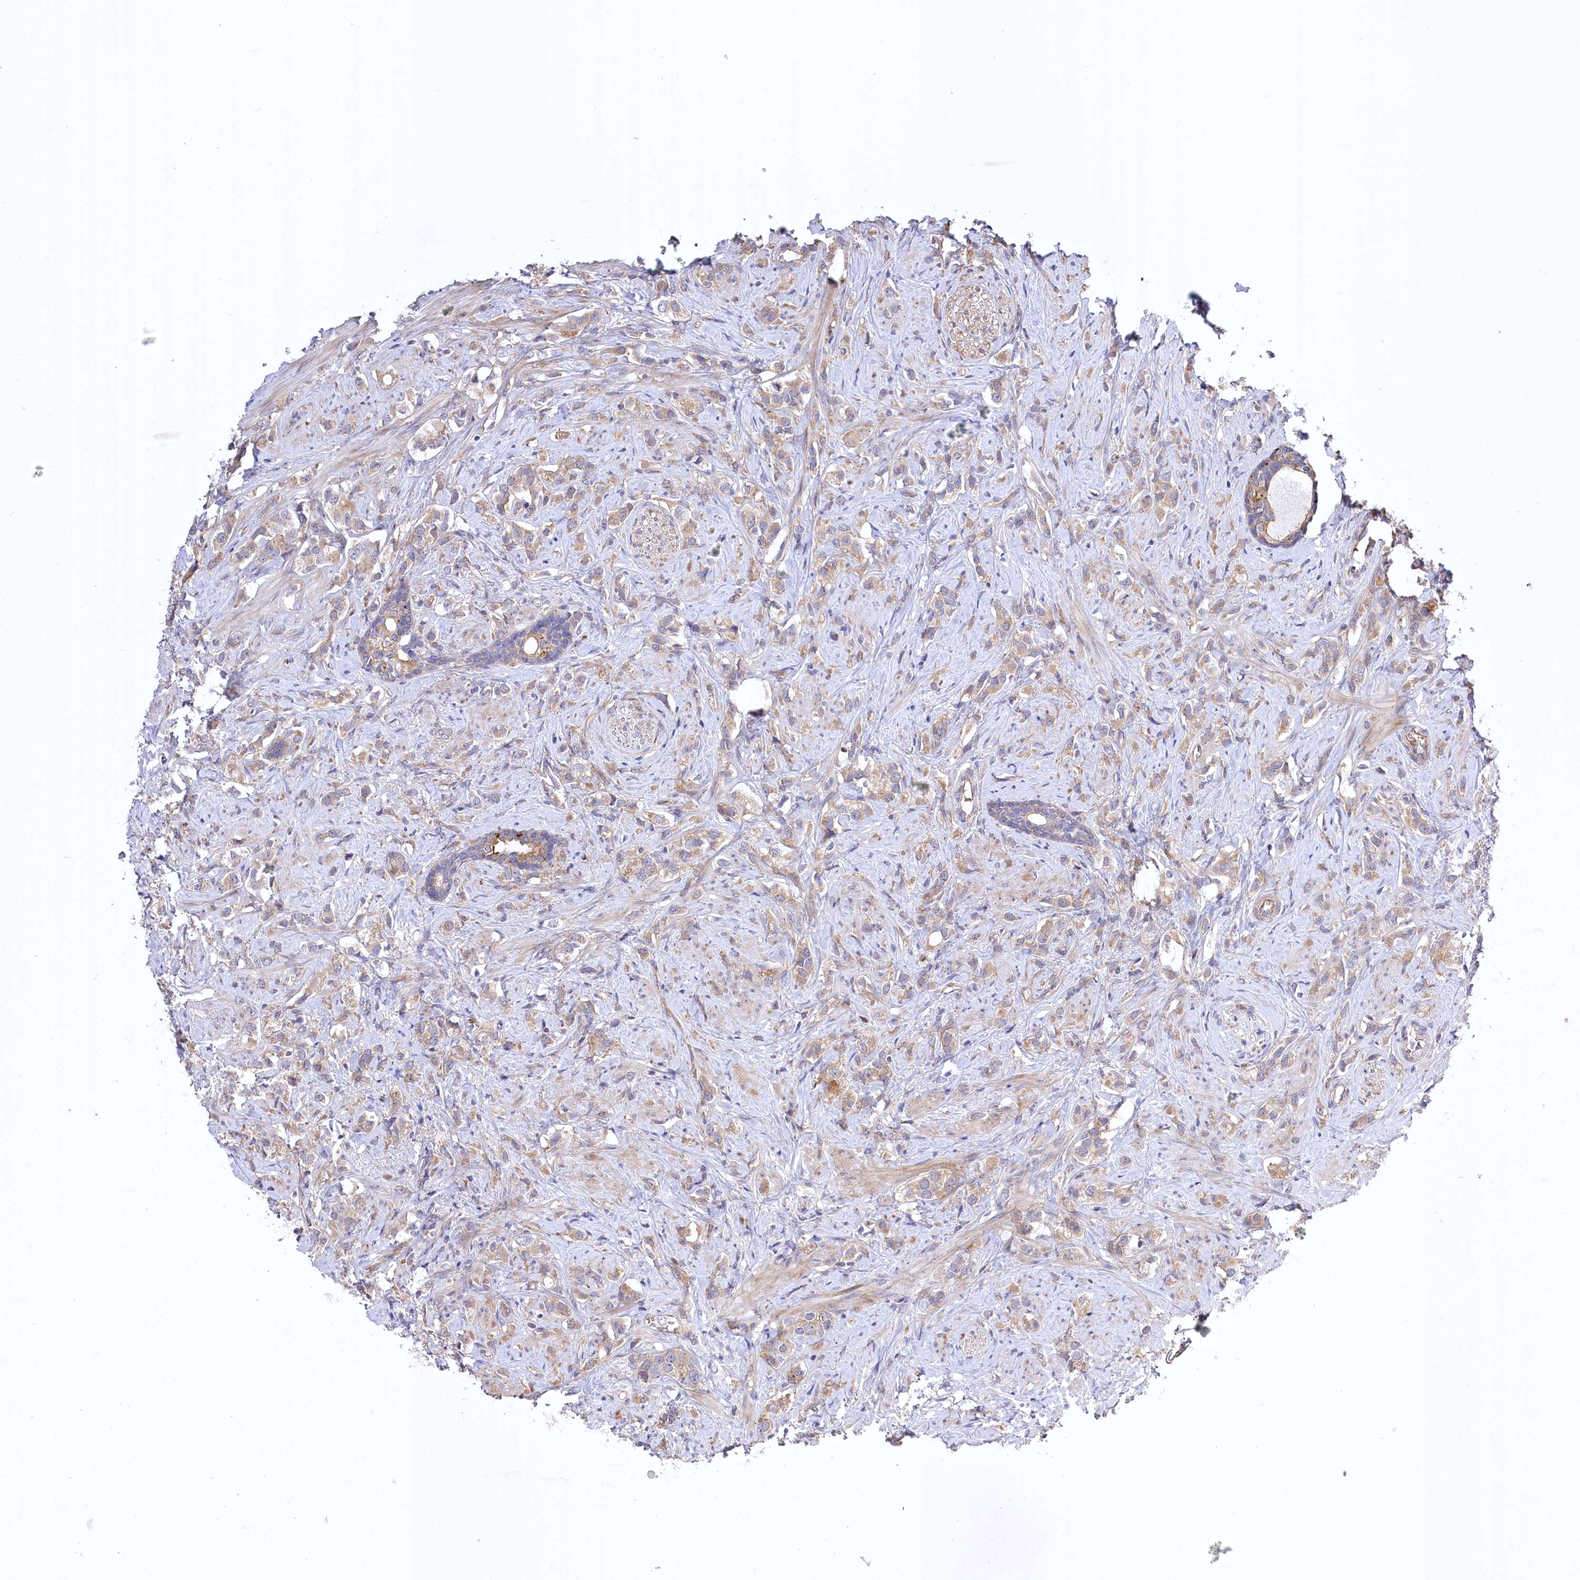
{"staining": {"intensity": "moderate", "quantity": ">75%", "location": "cytoplasmic/membranous"}, "tissue": "prostate cancer", "cell_type": "Tumor cells", "image_type": "cancer", "snomed": [{"axis": "morphology", "description": "Adenocarcinoma, High grade"}, {"axis": "topography", "description": "Prostate"}], "caption": "Tumor cells demonstrate medium levels of moderate cytoplasmic/membranous expression in about >75% of cells in prostate adenocarcinoma (high-grade).", "gene": "TRUB1", "patient": {"sex": "male", "age": 63}}